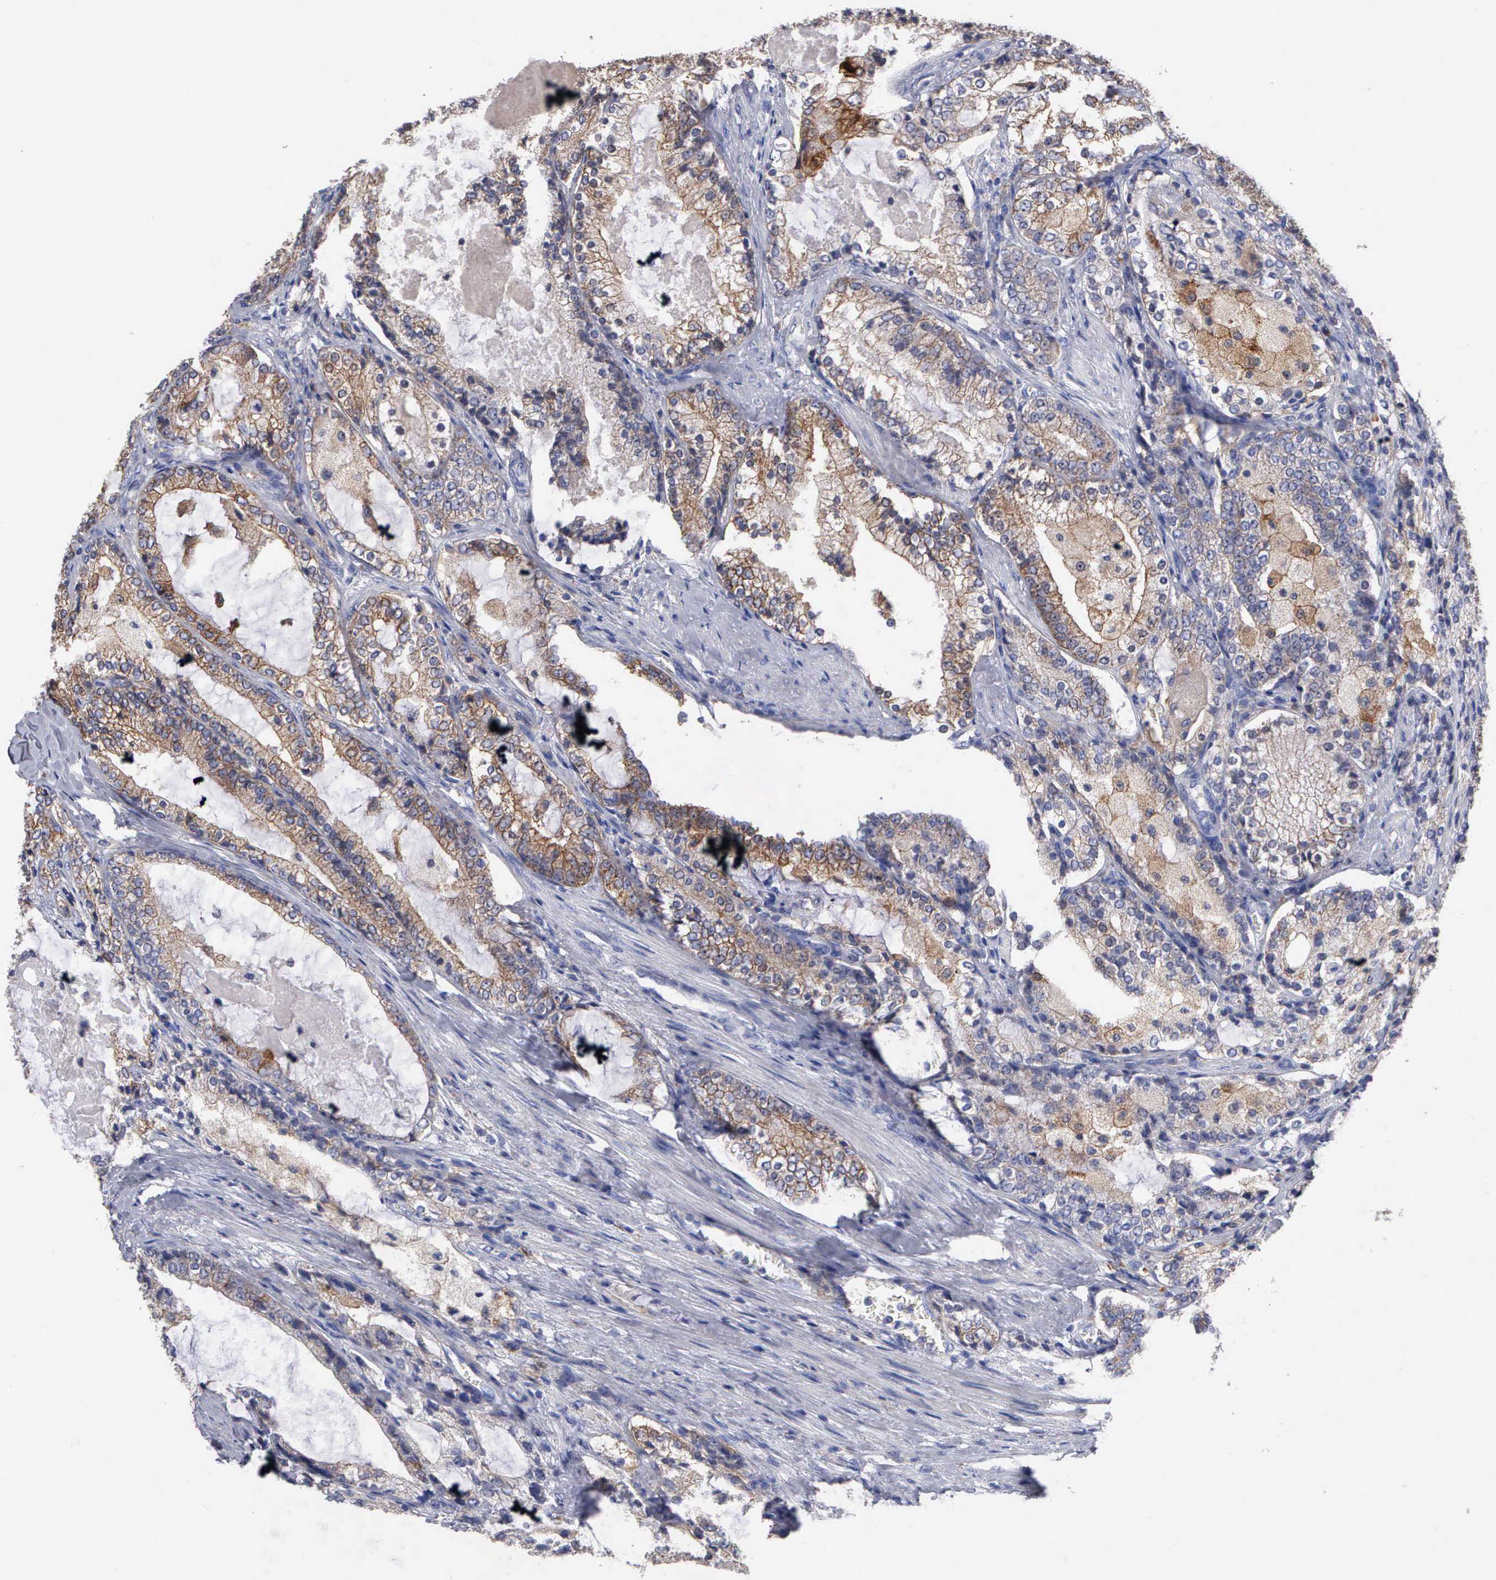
{"staining": {"intensity": "moderate", "quantity": ">75%", "location": "cytoplasmic/membranous"}, "tissue": "prostate cancer", "cell_type": "Tumor cells", "image_type": "cancer", "snomed": [{"axis": "morphology", "description": "Adenocarcinoma, High grade"}, {"axis": "topography", "description": "Prostate"}], "caption": "Immunohistochemical staining of prostate adenocarcinoma (high-grade) reveals moderate cytoplasmic/membranous protein staining in approximately >75% of tumor cells.", "gene": "PTGS2", "patient": {"sex": "male", "age": 63}}